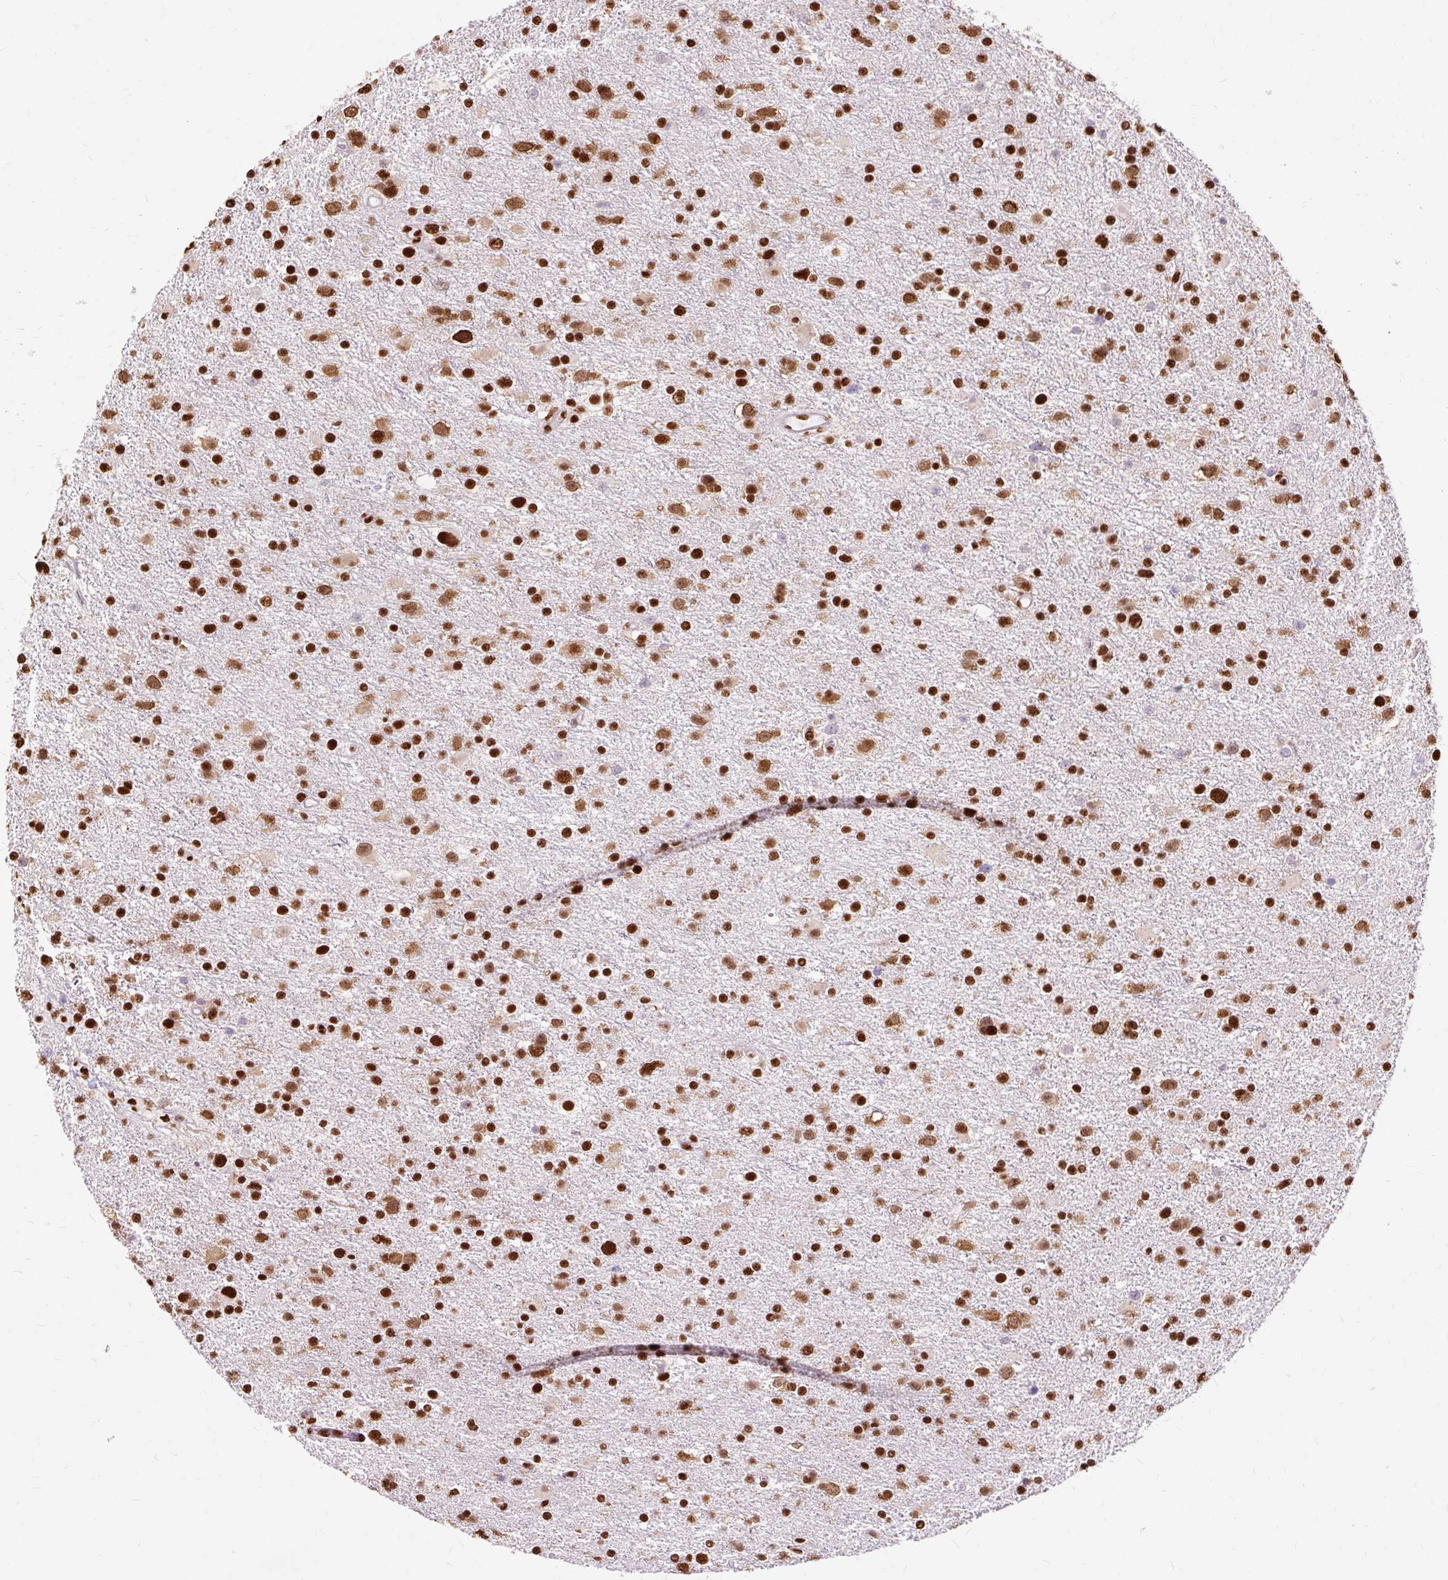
{"staining": {"intensity": "strong", "quantity": ">75%", "location": "nuclear"}, "tissue": "glioma", "cell_type": "Tumor cells", "image_type": "cancer", "snomed": [{"axis": "morphology", "description": "Glioma, malignant, Low grade"}, {"axis": "topography", "description": "Brain"}], "caption": "IHC photomicrograph of neoplastic tissue: glioma stained using IHC shows high levels of strong protein expression localized specifically in the nuclear of tumor cells, appearing as a nuclear brown color.", "gene": "XRCC6", "patient": {"sex": "female", "age": 32}}